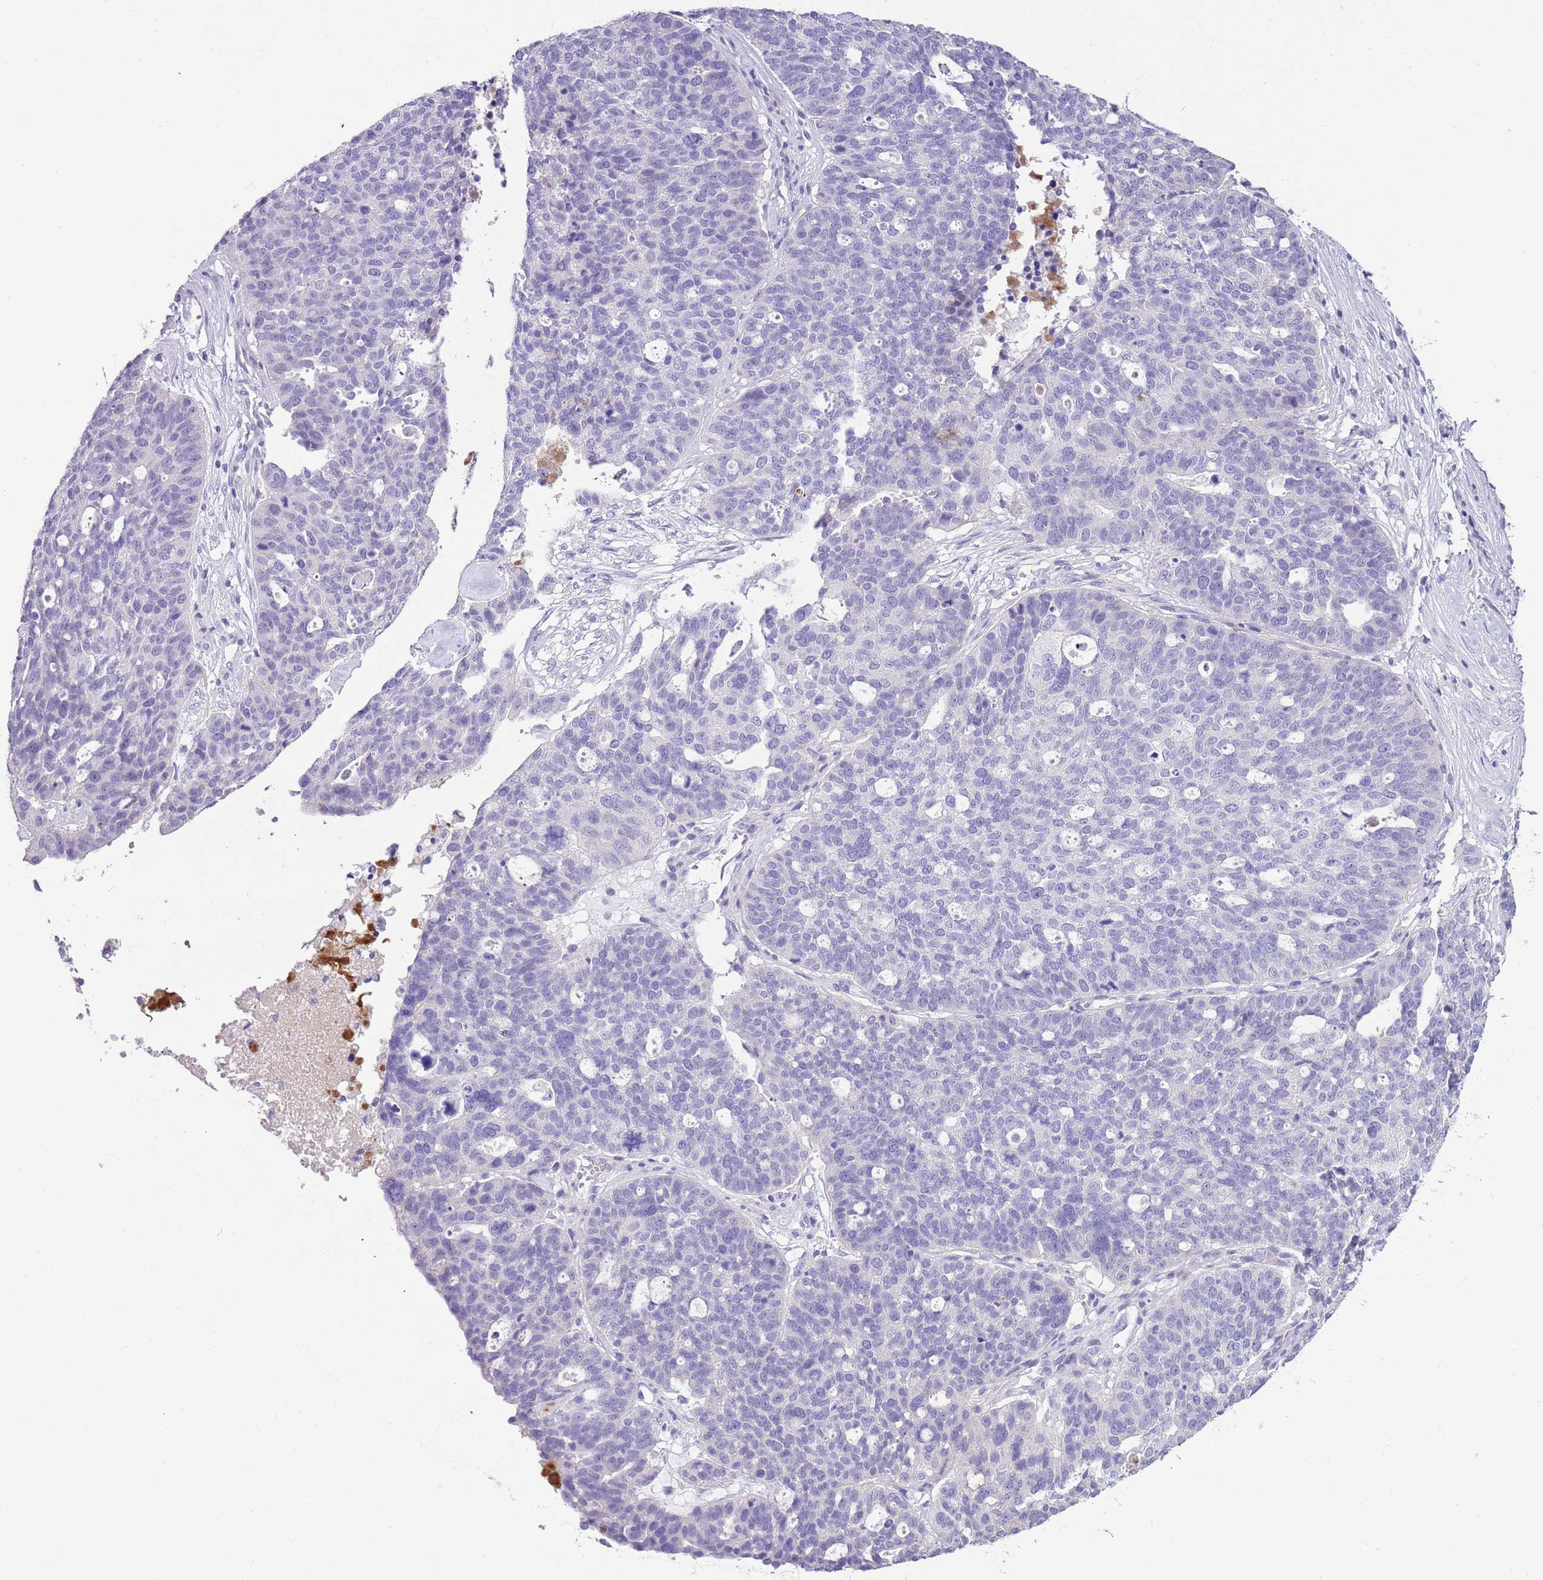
{"staining": {"intensity": "negative", "quantity": "none", "location": "none"}, "tissue": "ovarian cancer", "cell_type": "Tumor cells", "image_type": "cancer", "snomed": [{"axis": "morphology", "description": "Cystadenocarcinoma, serous, NOS"}, {"axis": "topography", "description": "Ovary"}], "caption": "Tumor cells show no significant protein positivity in ovarian serous cystadenocarcinoma. (Immunohistochemistry (ihc), brightfield microscopy, high magnification).", "gene": "CLEC2A", "patient": {"sex": "female", "age": 59}}